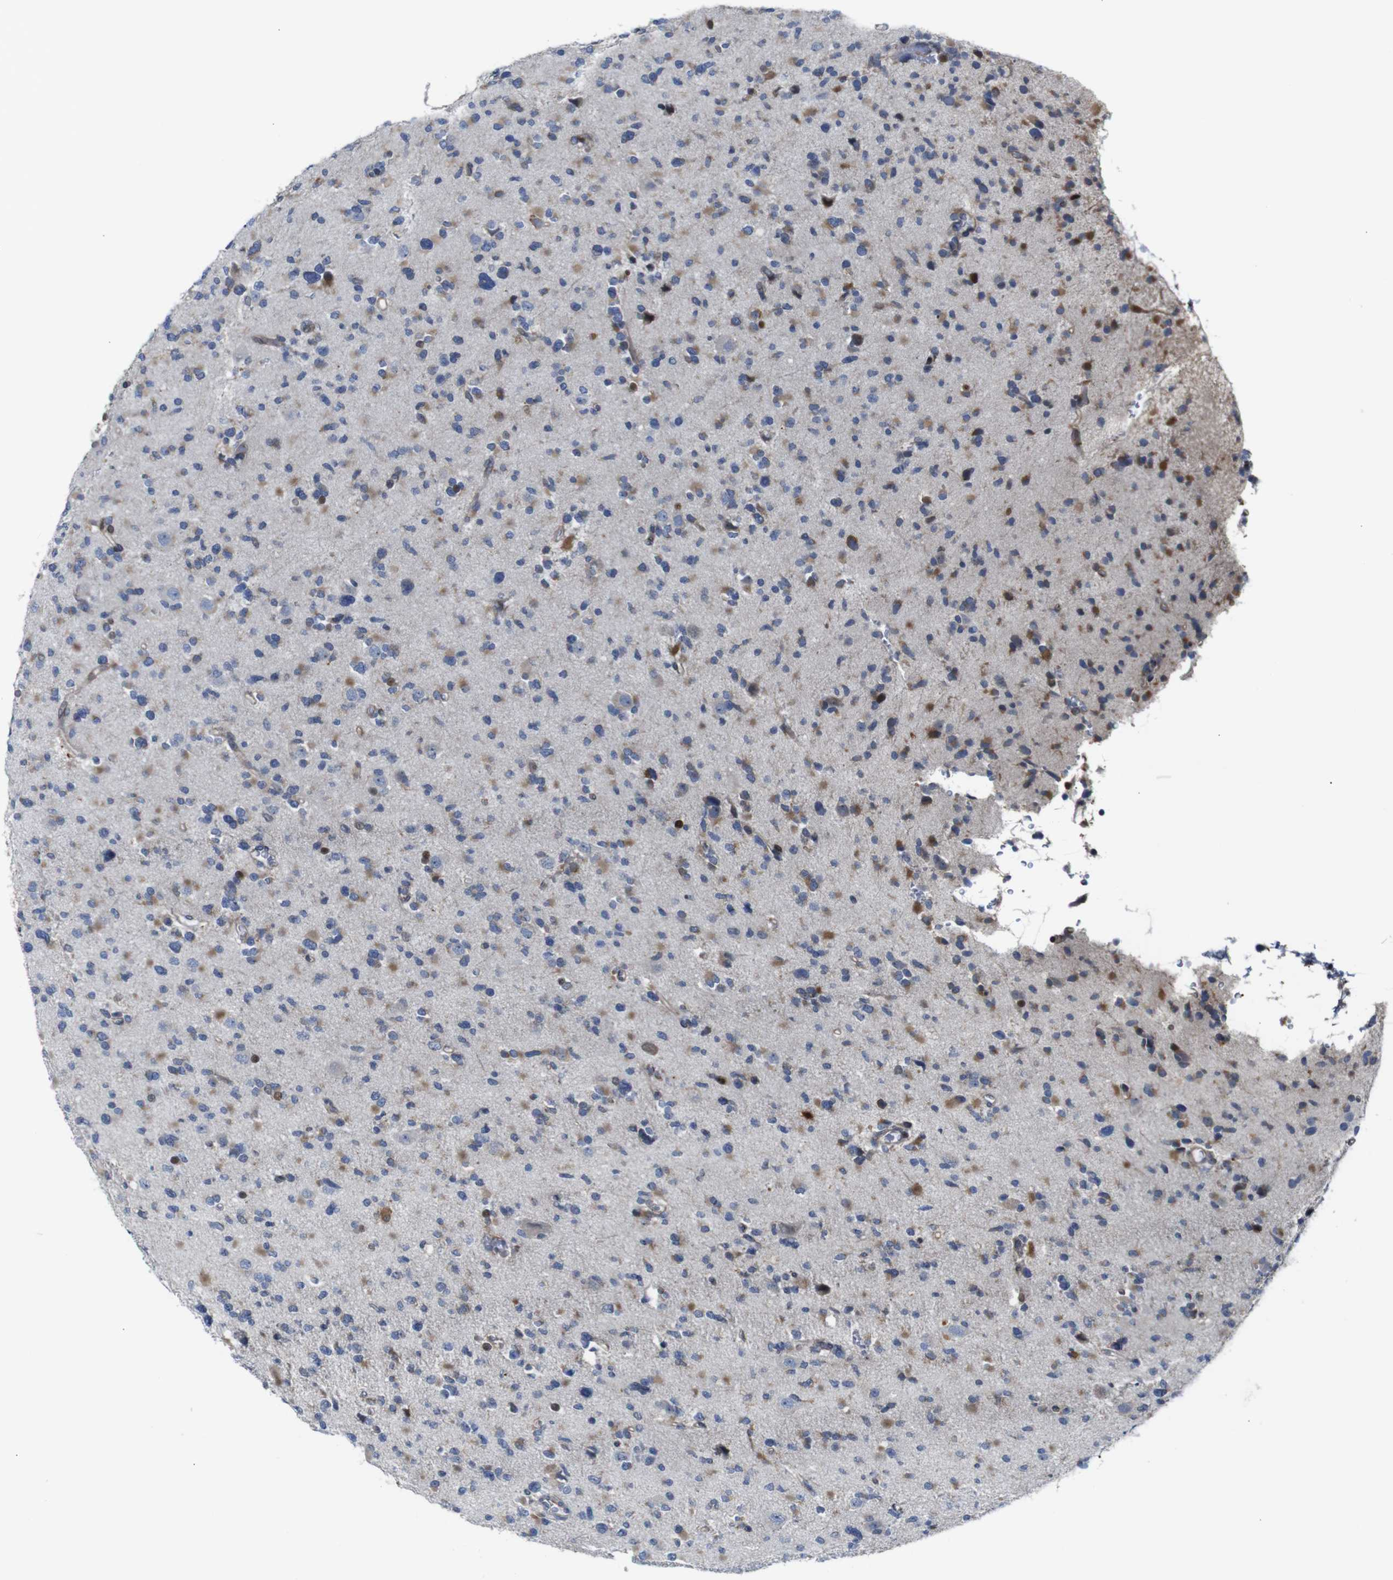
{"staining": {"intensity": "moderate", "quantity": "25%-75%", "location": "cytoplasmic/membranous"}, "tissue": "glioma", "cell_type": "Tumor cells", "image_type": "cancer", "snomed": [{"axis": "morphology", "description": "Glioma, malignant, Low grade"}, {"axis": "topography", "description": "Brain"}], "caption": "Malignant glioma (low-grade) stained for a protein (brown) reveals moderate cytoplasmic/membranous positive positivity in approximately 25%-75% of tumor cells.", "gene": "PTPN1", "patient": {"sex": "female", "age": 22}}